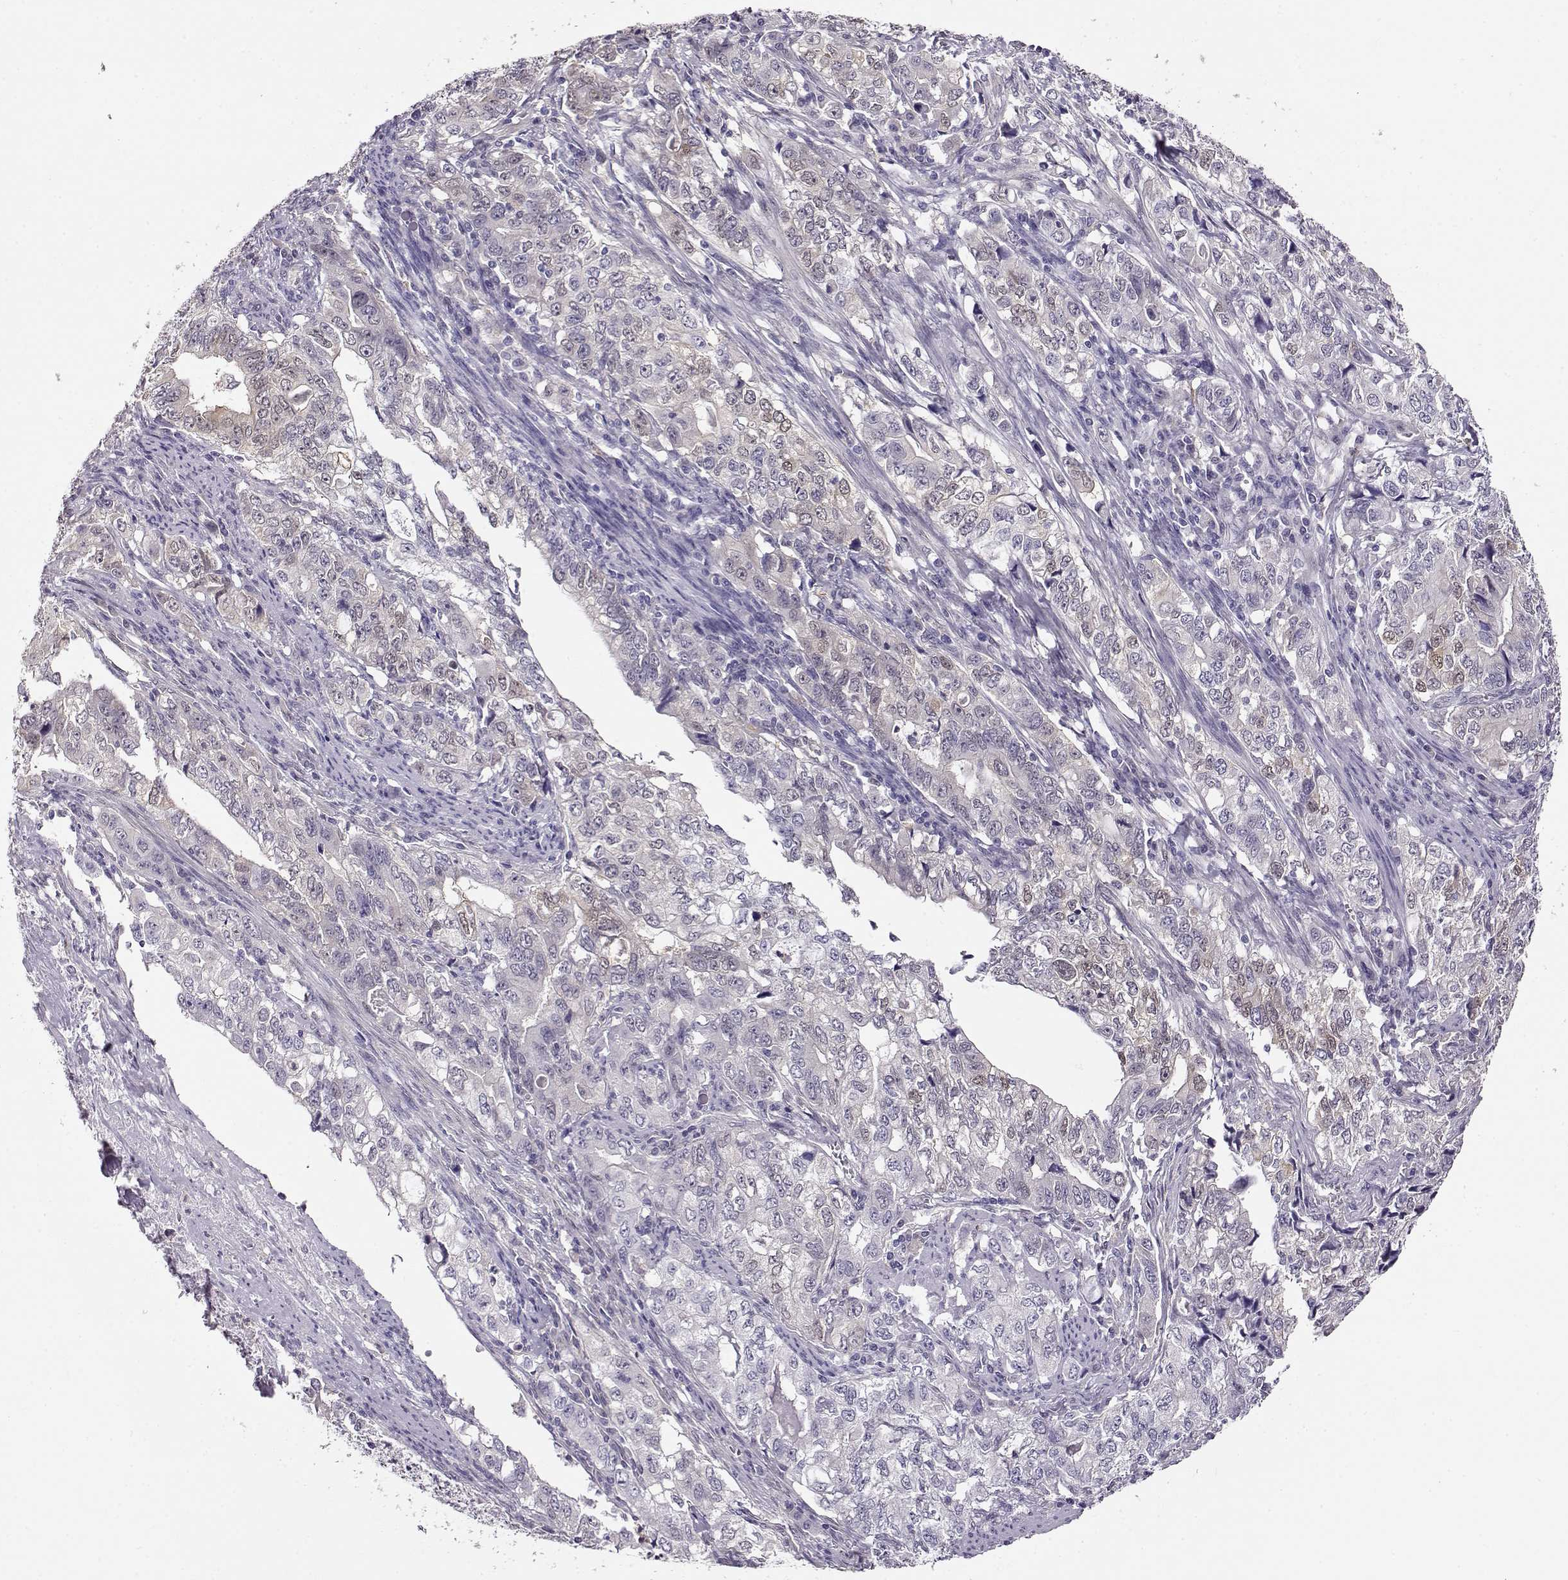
{"staining": {"intensity": "weak", "quantity": "<25%", "location": "nuclear"}, "tissue": "stomach cancer", "cell_type": "Tumor cells", "image_type": "cancer", "snomed": [{"axis": "morphology", "description": "Adenocarcinoma, NOS"}, {"axis": "topography", "description": "Stomach, lower"}], "caption": "An immunohistochemistry (IHC) micrograph of stomach adenocarcinoma is shown. There is no staining in tumor cells of stomach adenocarcinoma.", "gene": "CCR8", "patient": {"sex": "female", "age": 72}}